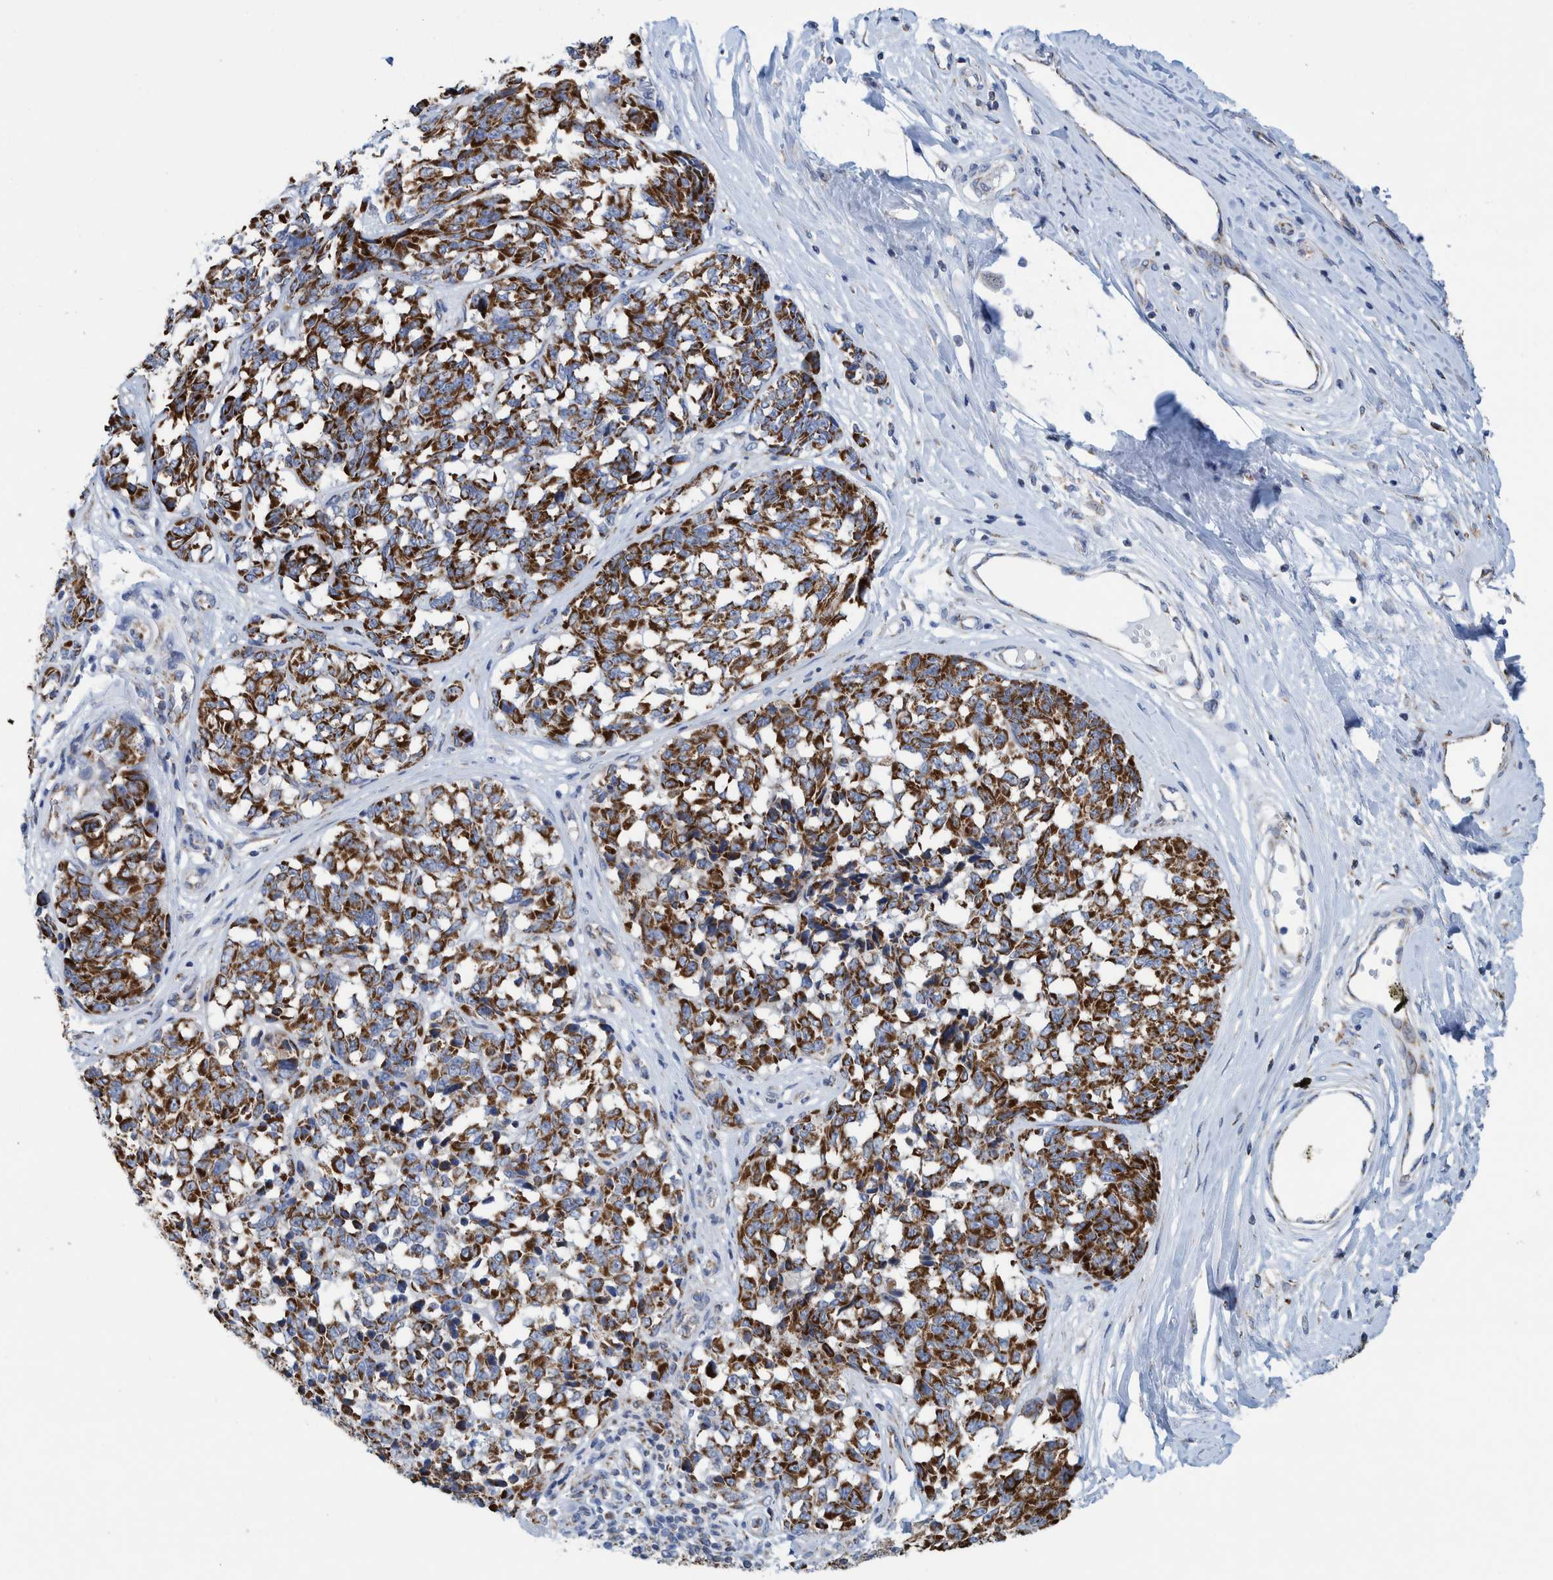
{"staining": {"intensity": "strong", "quantity": ">75%", "location": "cytoplasmic/membranous"}, "tissue": "melanoma", "cell_type": "Tumor cells", "image_type": "cancer", "snomed": [{"axis": "morphology", "description": "Malignant melanoma, NOS"}, {"axis": "topography", "description": "Skin"}], "caption": "IHC photomicrograph of human melanoma stained for a protein (brown), which displays high levels of strong cytoplasmic/membranous expression in about >75% of tumor cells.", "gene": "MRPS7", "patient": {"sex": "female", "age": 64}}